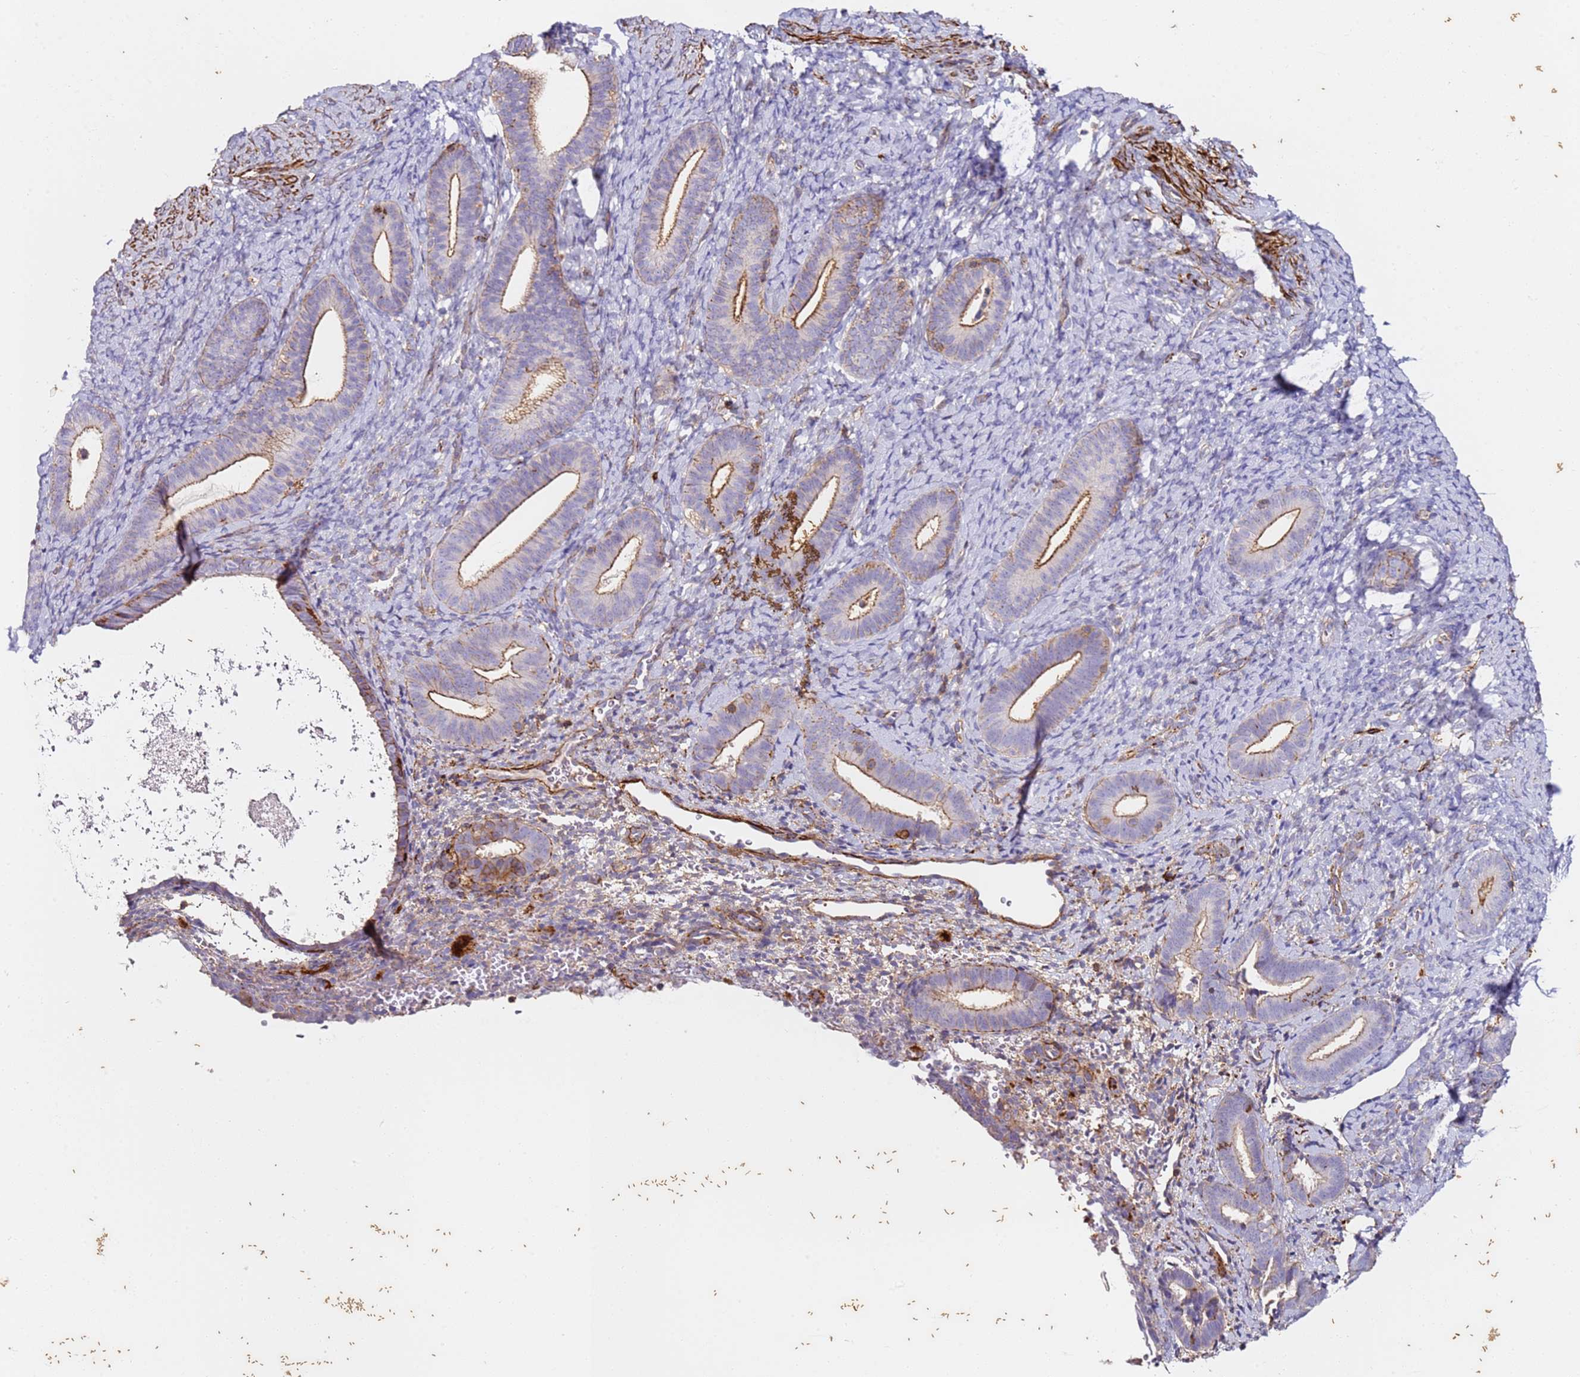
{"staining": {"intensity": "negative", "quantity": "none", "location": "none"}, "tissue": "endometrium", "cell_type": "Cells in endometrial stroma", "image_type": "normal", "snomed": [{"axis": "morphology", "description": "Normal tissue, NOS"}, {"axis": "topography", "description": "Endometrium"}], "caption": "Immunohistochemistry (IHC) micrograph of benign endometrium stained for a protein (brown), which exhibits no positivity in cells in endometrial stroma. (Brightfield microscopy of DAB (3,3'-diaminobenzidine) immunohistochemistry at high magnification).", "gene": "ZNF671", "patient": {"sex": "female", "age": 65}}